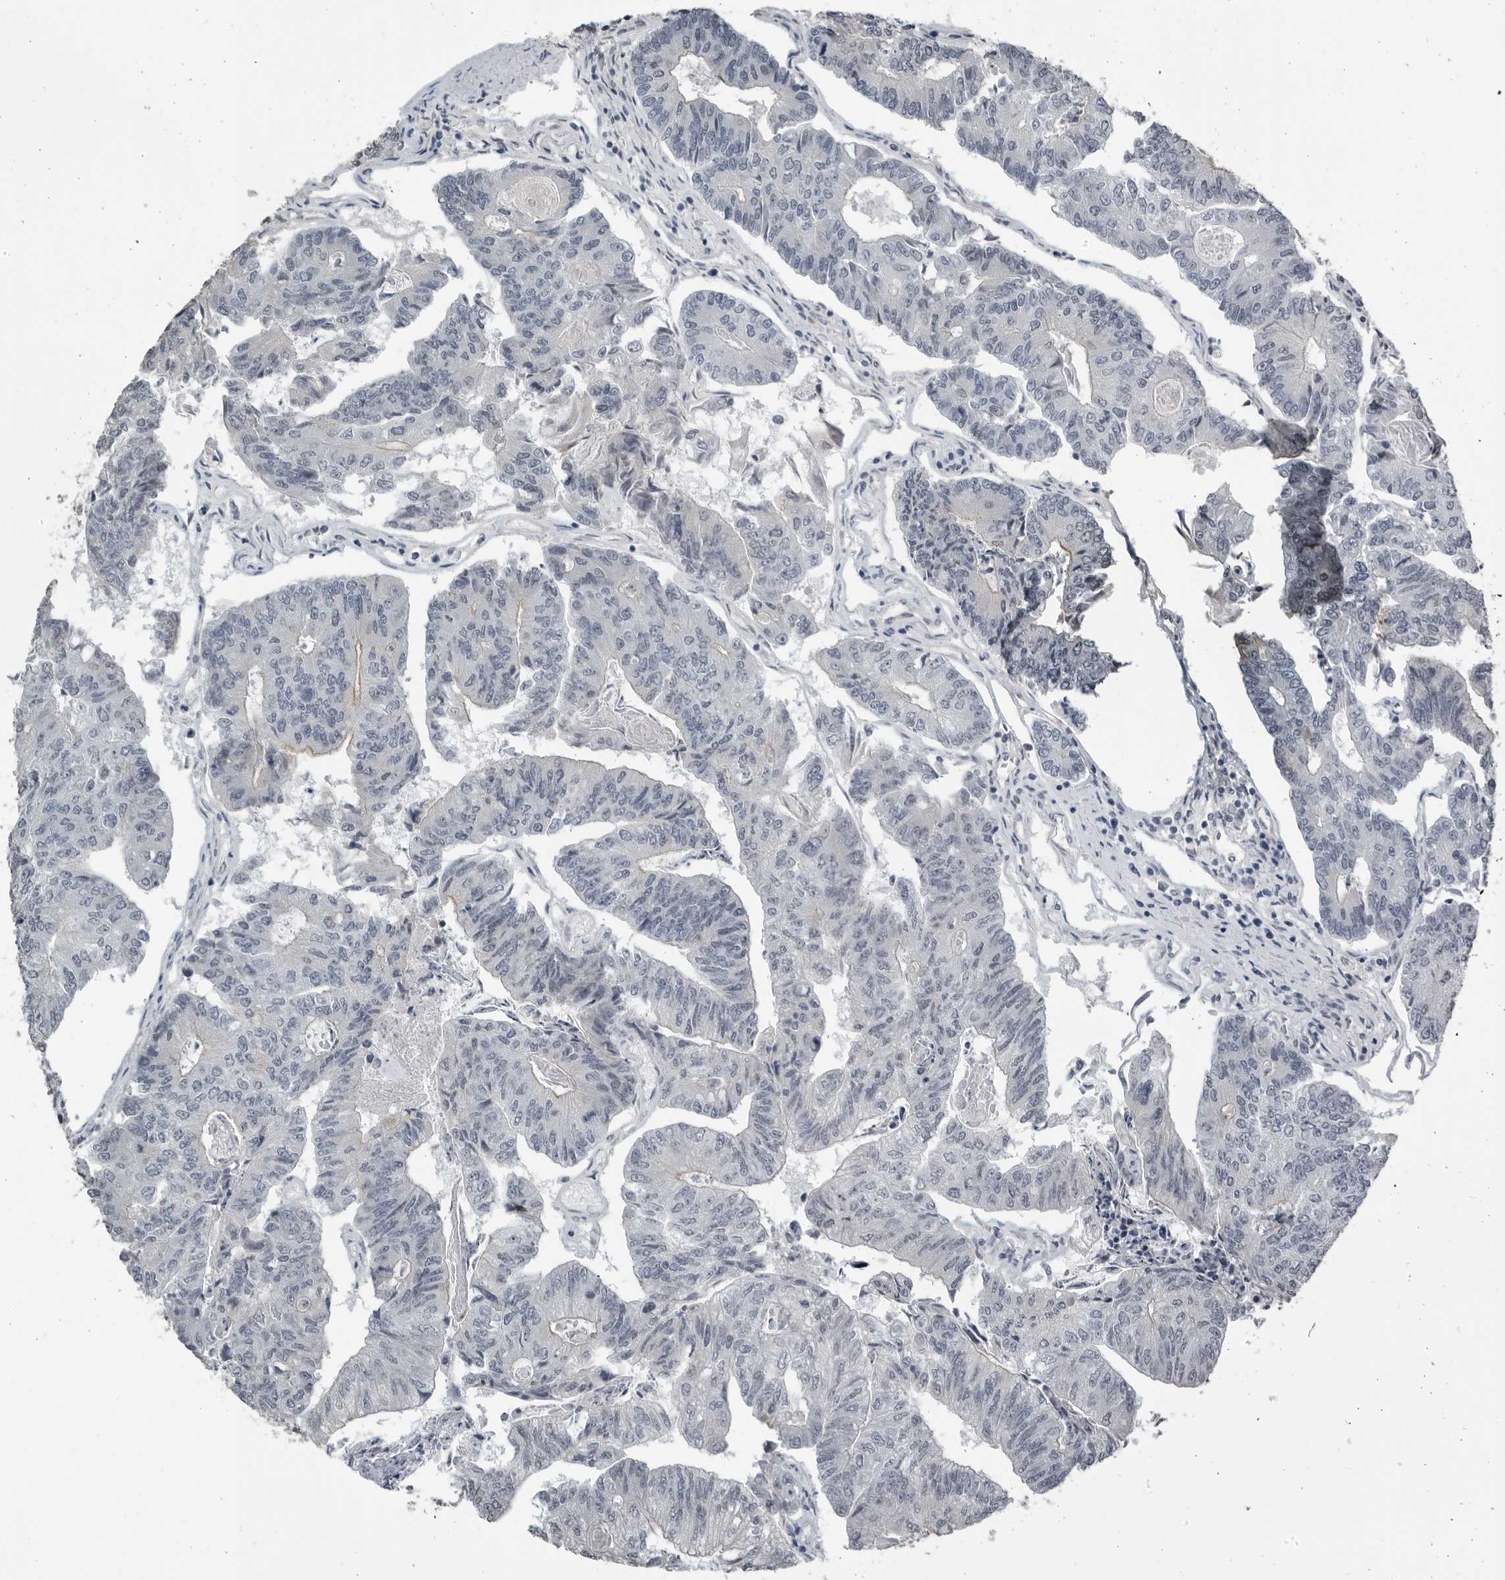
{"staining": {"intensity": "negative", "quantity": "none", "location": "none"}, "tissue": "colorectal cancer", "cell_type": "Tumor cells", "image_type": "cancer", "snomed": [{"axis": "morphology", "description": "Adenocarcinoma, NOS"}, {"axis": "topography", "description": "Colon"}], "caption": "Immunohistochemistry (IHC) image of neoplastic tissue: colorectal adenocarcinoma stained with DAB (3,3'-diaminobenzidine) demonstrates no significant protein expression in tumor cells.", "gene": "PRRX2", "patient": {"sex": "female", "age": 67}}